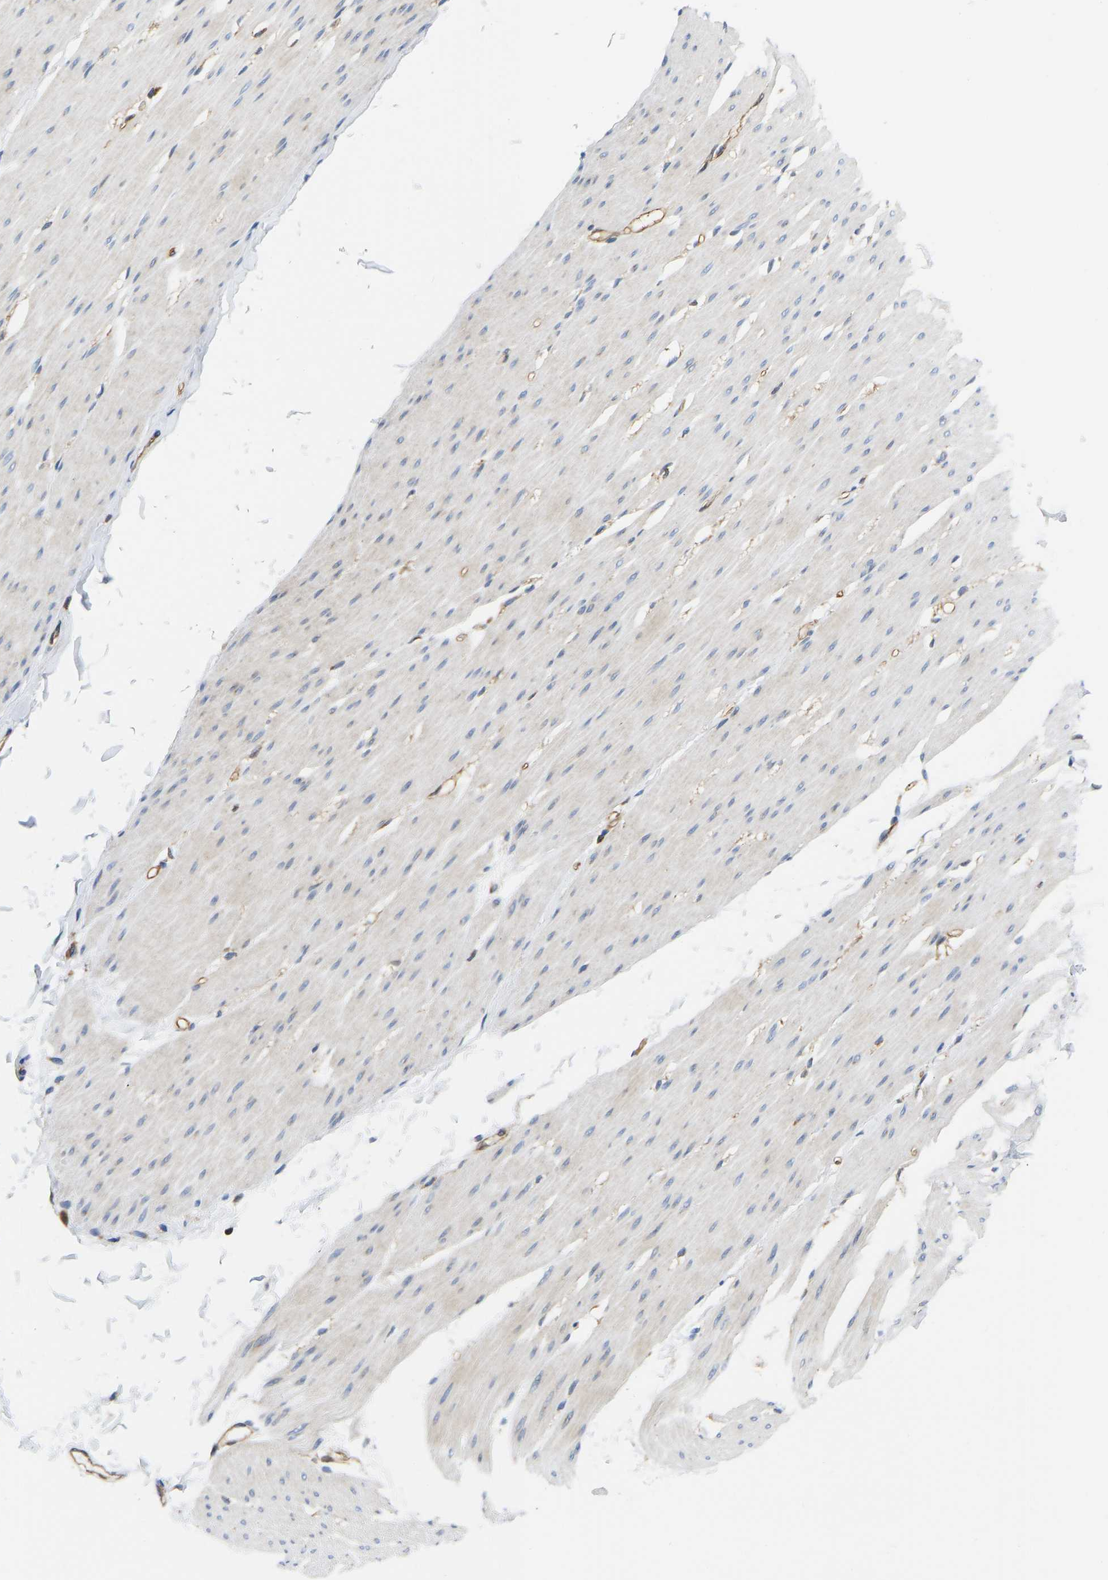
{"staining": {"intensity": "negative", "quantity": "none", "location": "none"}, "tissue": "smooth muscle", "cell_type": "Smooth muscle cells", "image_type": "normal", "snomed": [{"axis": "morphology", "description": "Normal tissue, NOS"}, {"axis": "topography", "description": "Smooth muscle"}, {"axis": "topography", "description": "Colon"}], "caption": "Photomicrograph shows no significant protein expression in smooth muscle cells of benign smooth muscle.", "gene": "FLNB", "patient": {"sex": "male", "age": 67}}